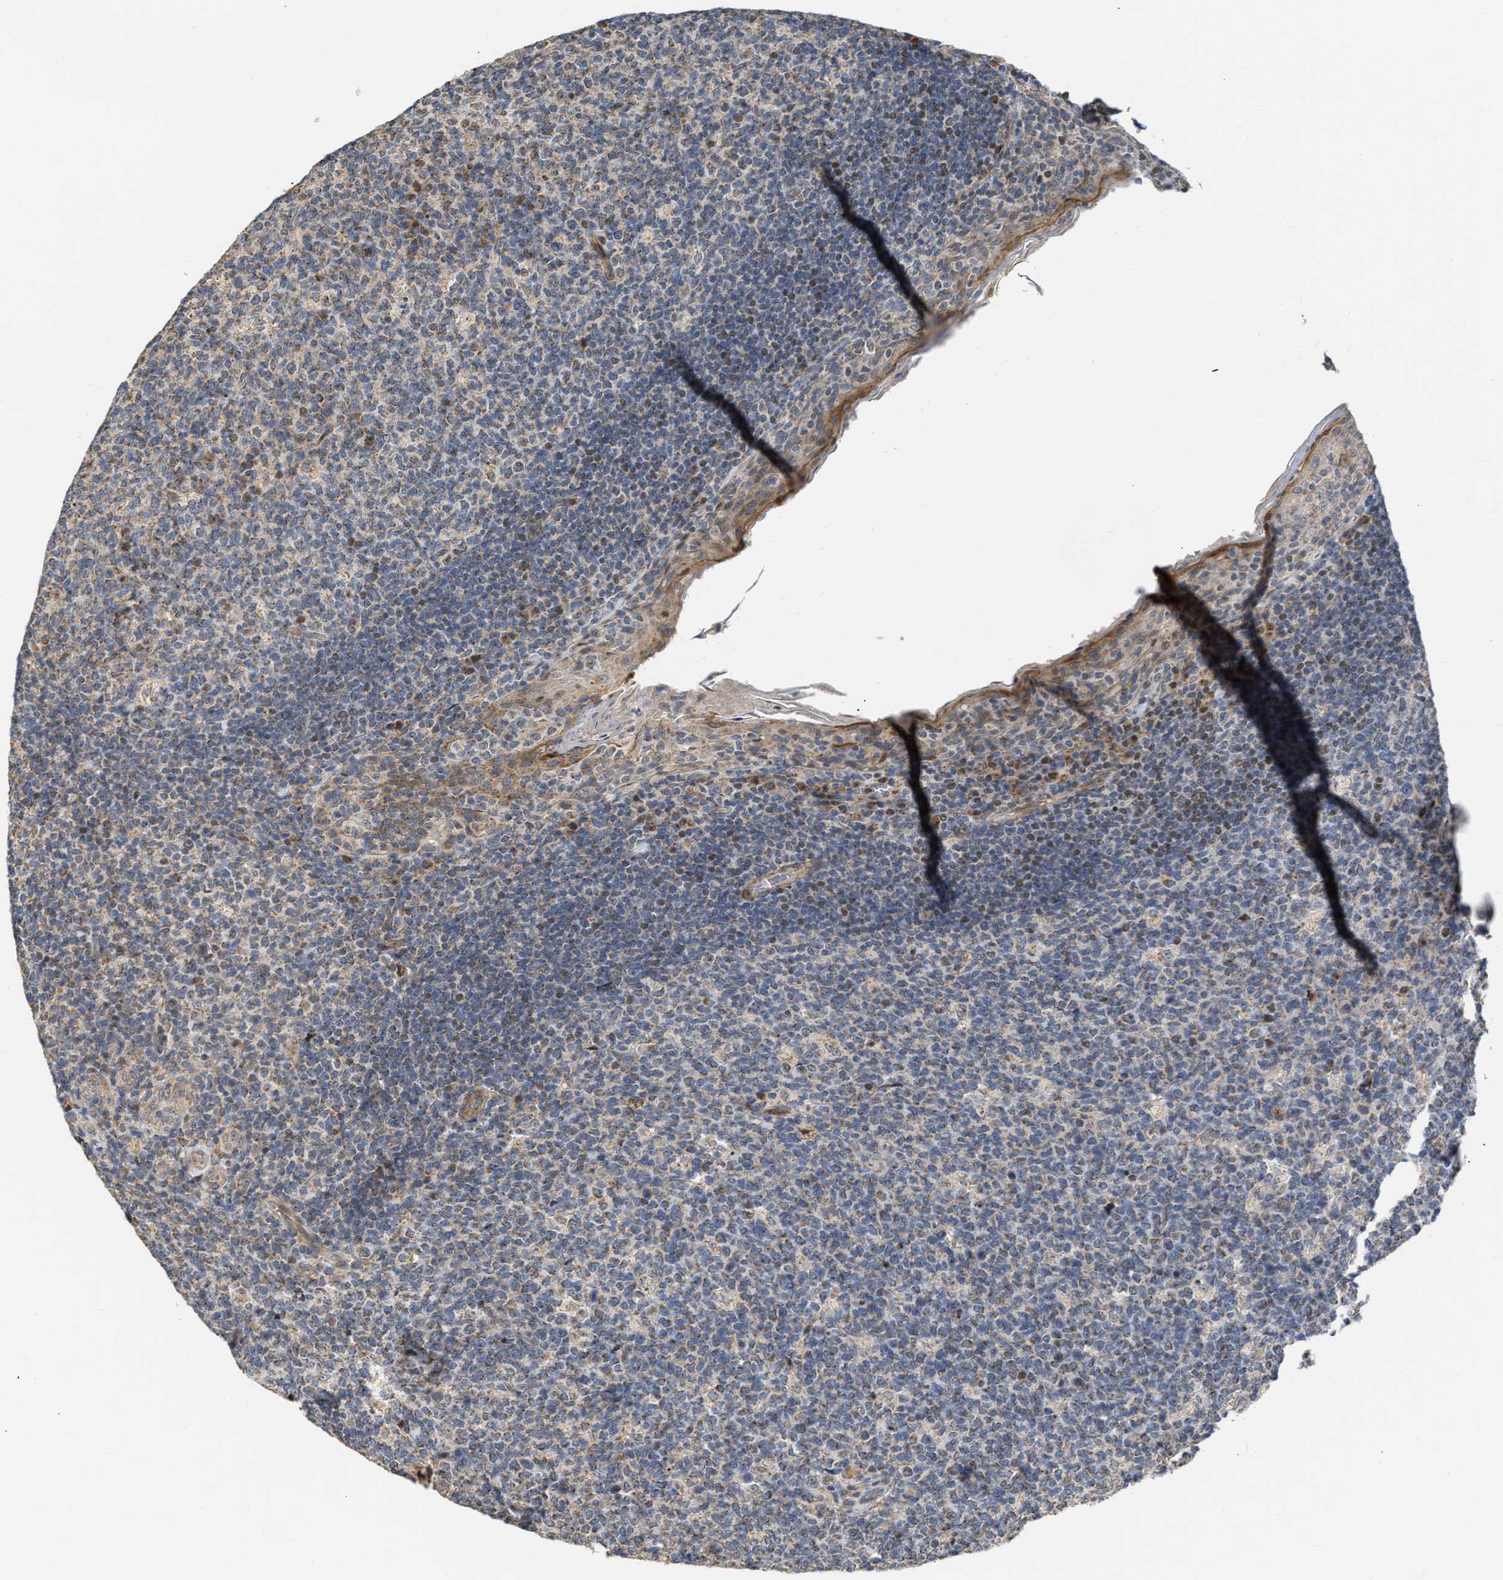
{"staining": {"intensity": "moderate", "quantity": "<25%", "location": "cytoplasmic/membranous"}, "tissue": "tonsil", "cell_type": "Germinal center cells", "image_type": "normal", "snomed": [{"axis": "morphology", "description": "Normal tissue, NOS"}, {"axis": "topography", "description": "Tonsil"}], "caption": "The immunohistochemical stain shows moderate cytoplasmic/membranous expression in germinal center cells of benign tonsil.", "gene": "DEPTOR", "patient": {"sex": "male", "age": 17}}